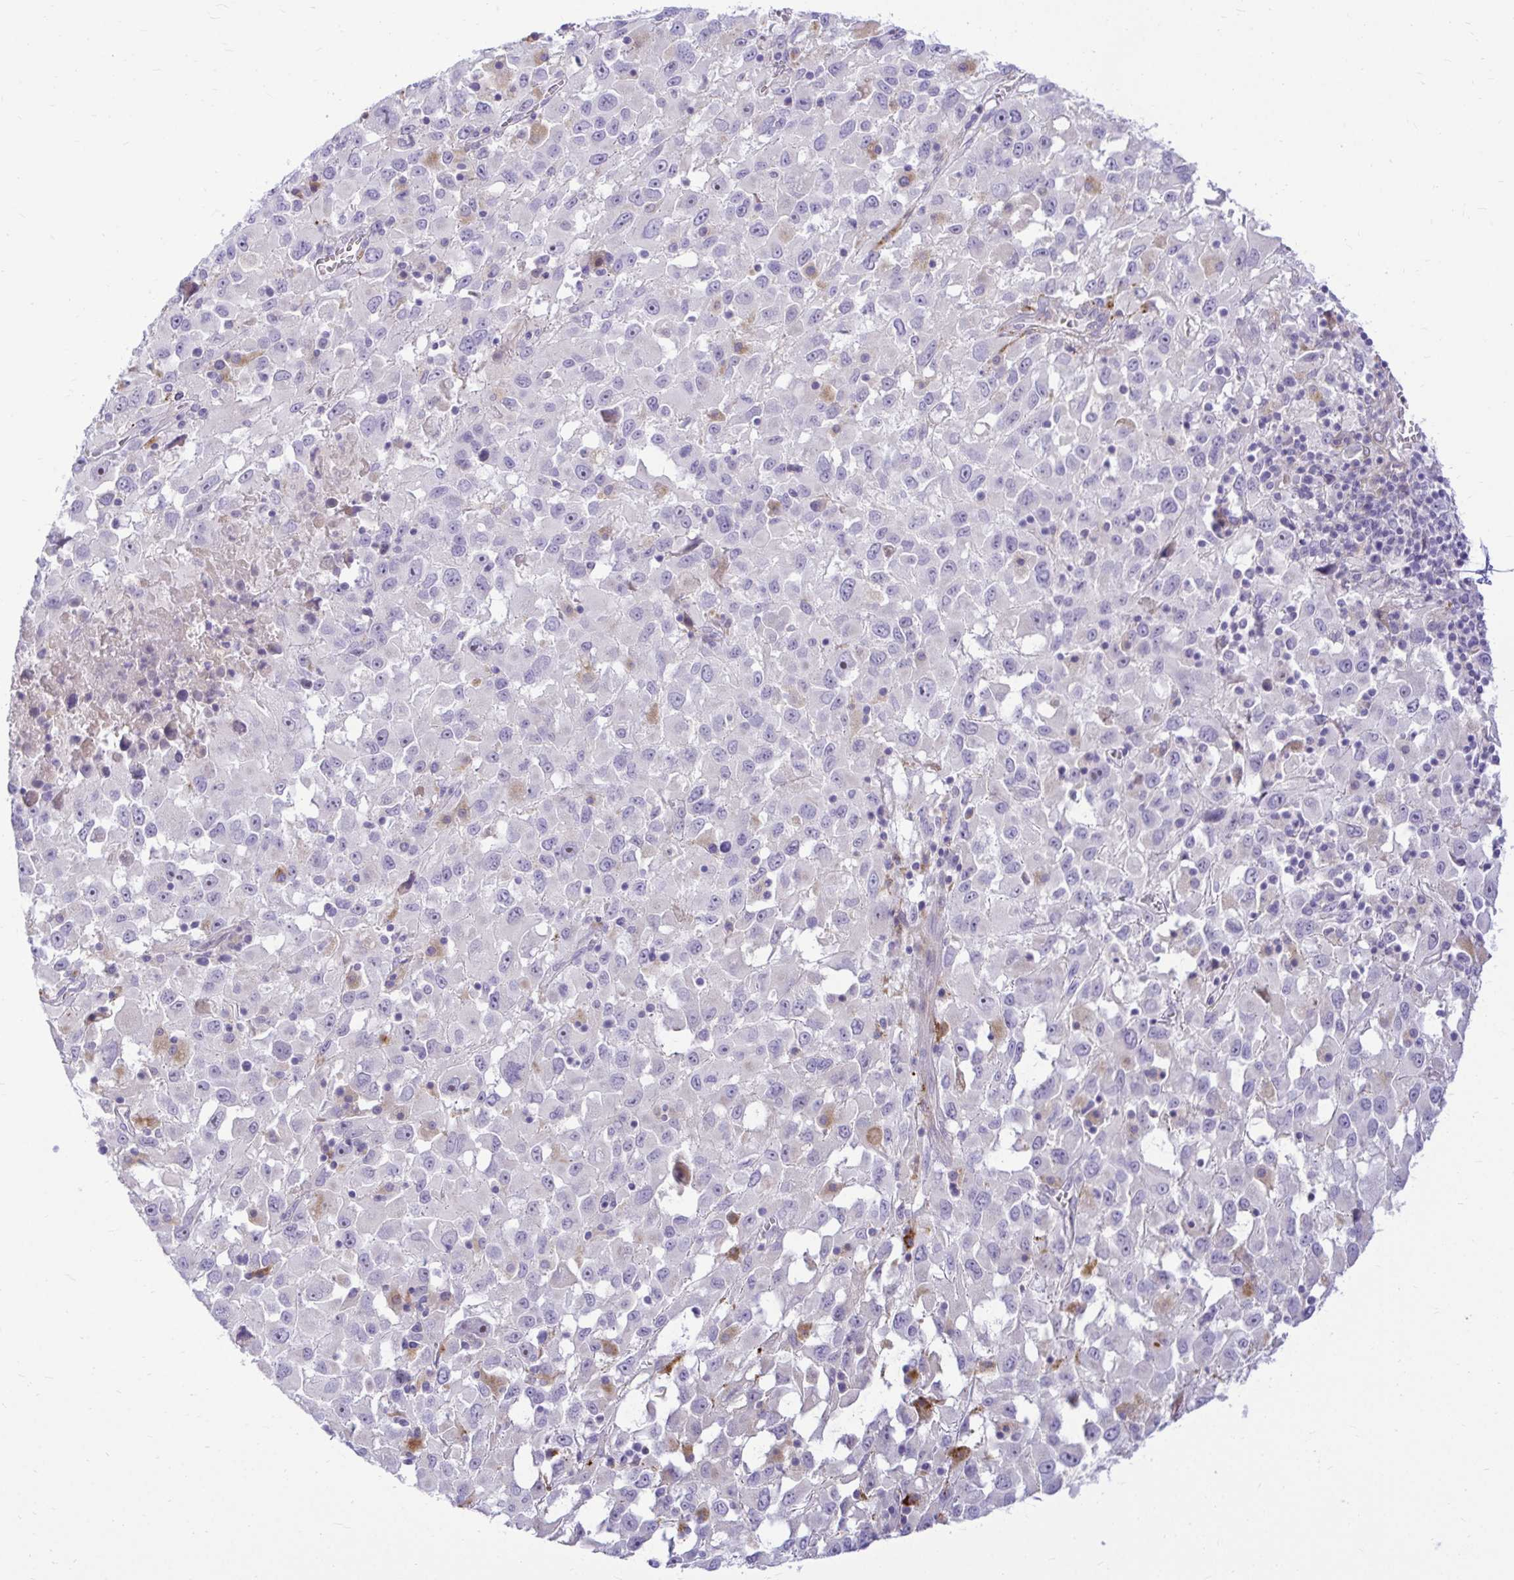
{"staining": {"intensity": "negative", "quantity": "none", "location": "none"}, "tissue": "melanoma", "cell_type": "Tumor cells", "image_type": "cancer", "snomed": [{"axis": "morphology", "description": "Malignant melanoma, Metastatic site"}, {"axis": "topography", "description": "Soft tissue"}], "caption": "Melanoma stained for a protein using immunohistochemistry reveals no positivity tumor cells.", "gene": "PKN3", "patient": {"sex": "male", "age": 50}}